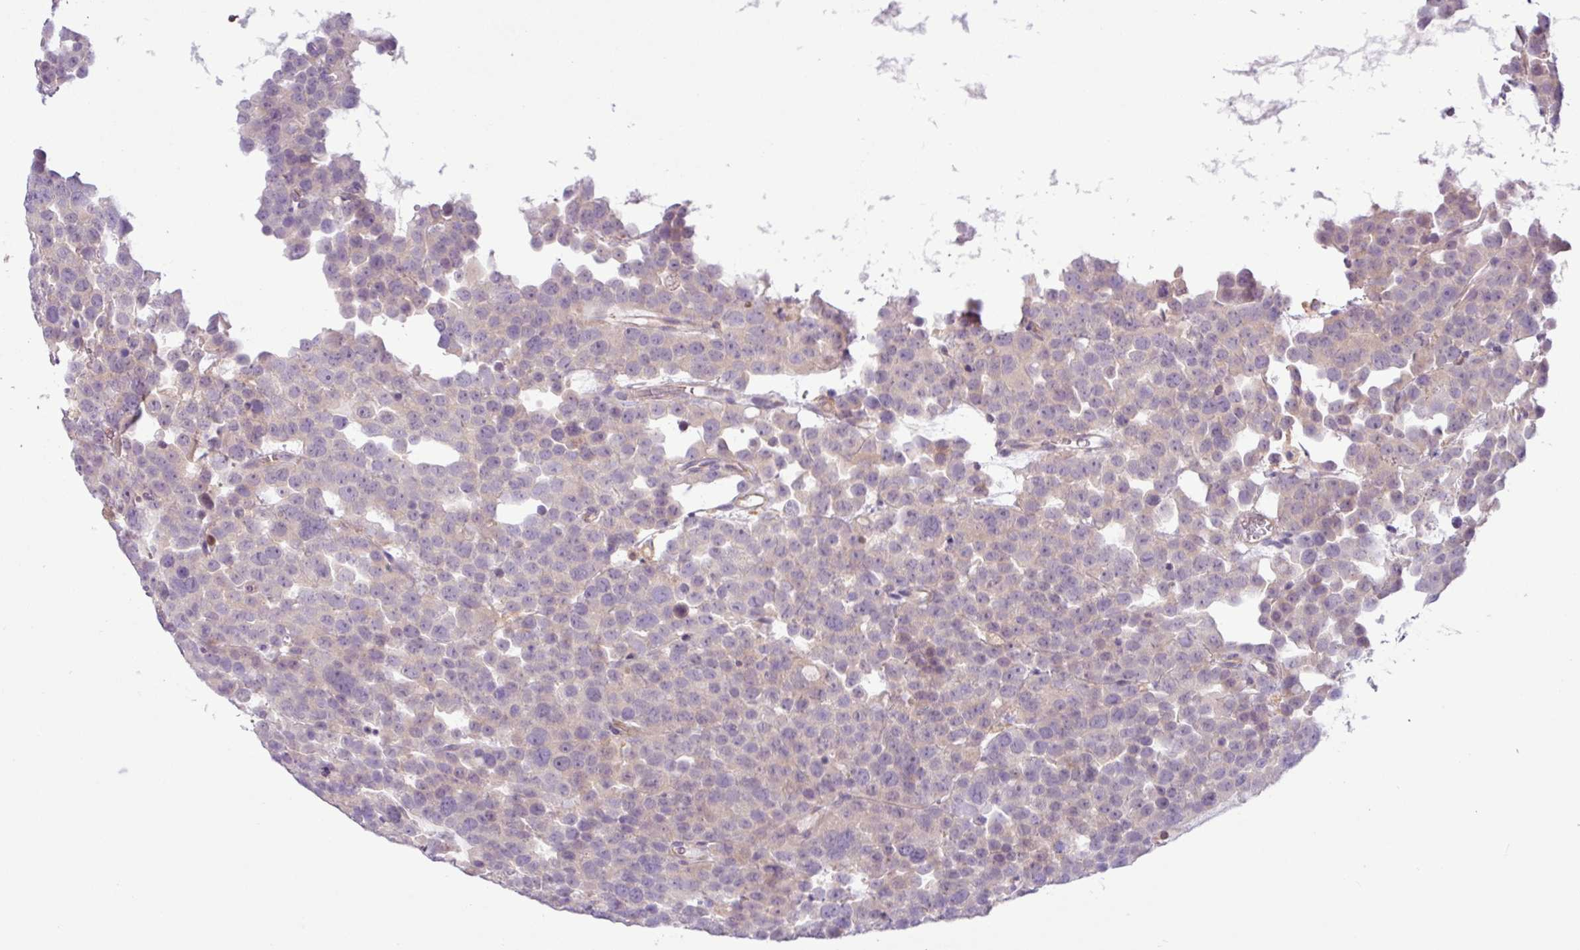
{"staining": {"intensity": "negative", "quantity": "none", "location": "none"}, "tissue": "testis cancer", "cell_type": "Tumor cells", "image_type": "cancer", "snomed": [{"axis": "morphology", "description": "Seminoma, NOS"}, {"axis": "topography", "description": "Testis"}], "caption": "Testis seminoma stained for a protein using immunohistochemistry exhibits no expression tumor cells.", "gene": "ACTR3", "patient": {"sex": "male", "age": 71}}